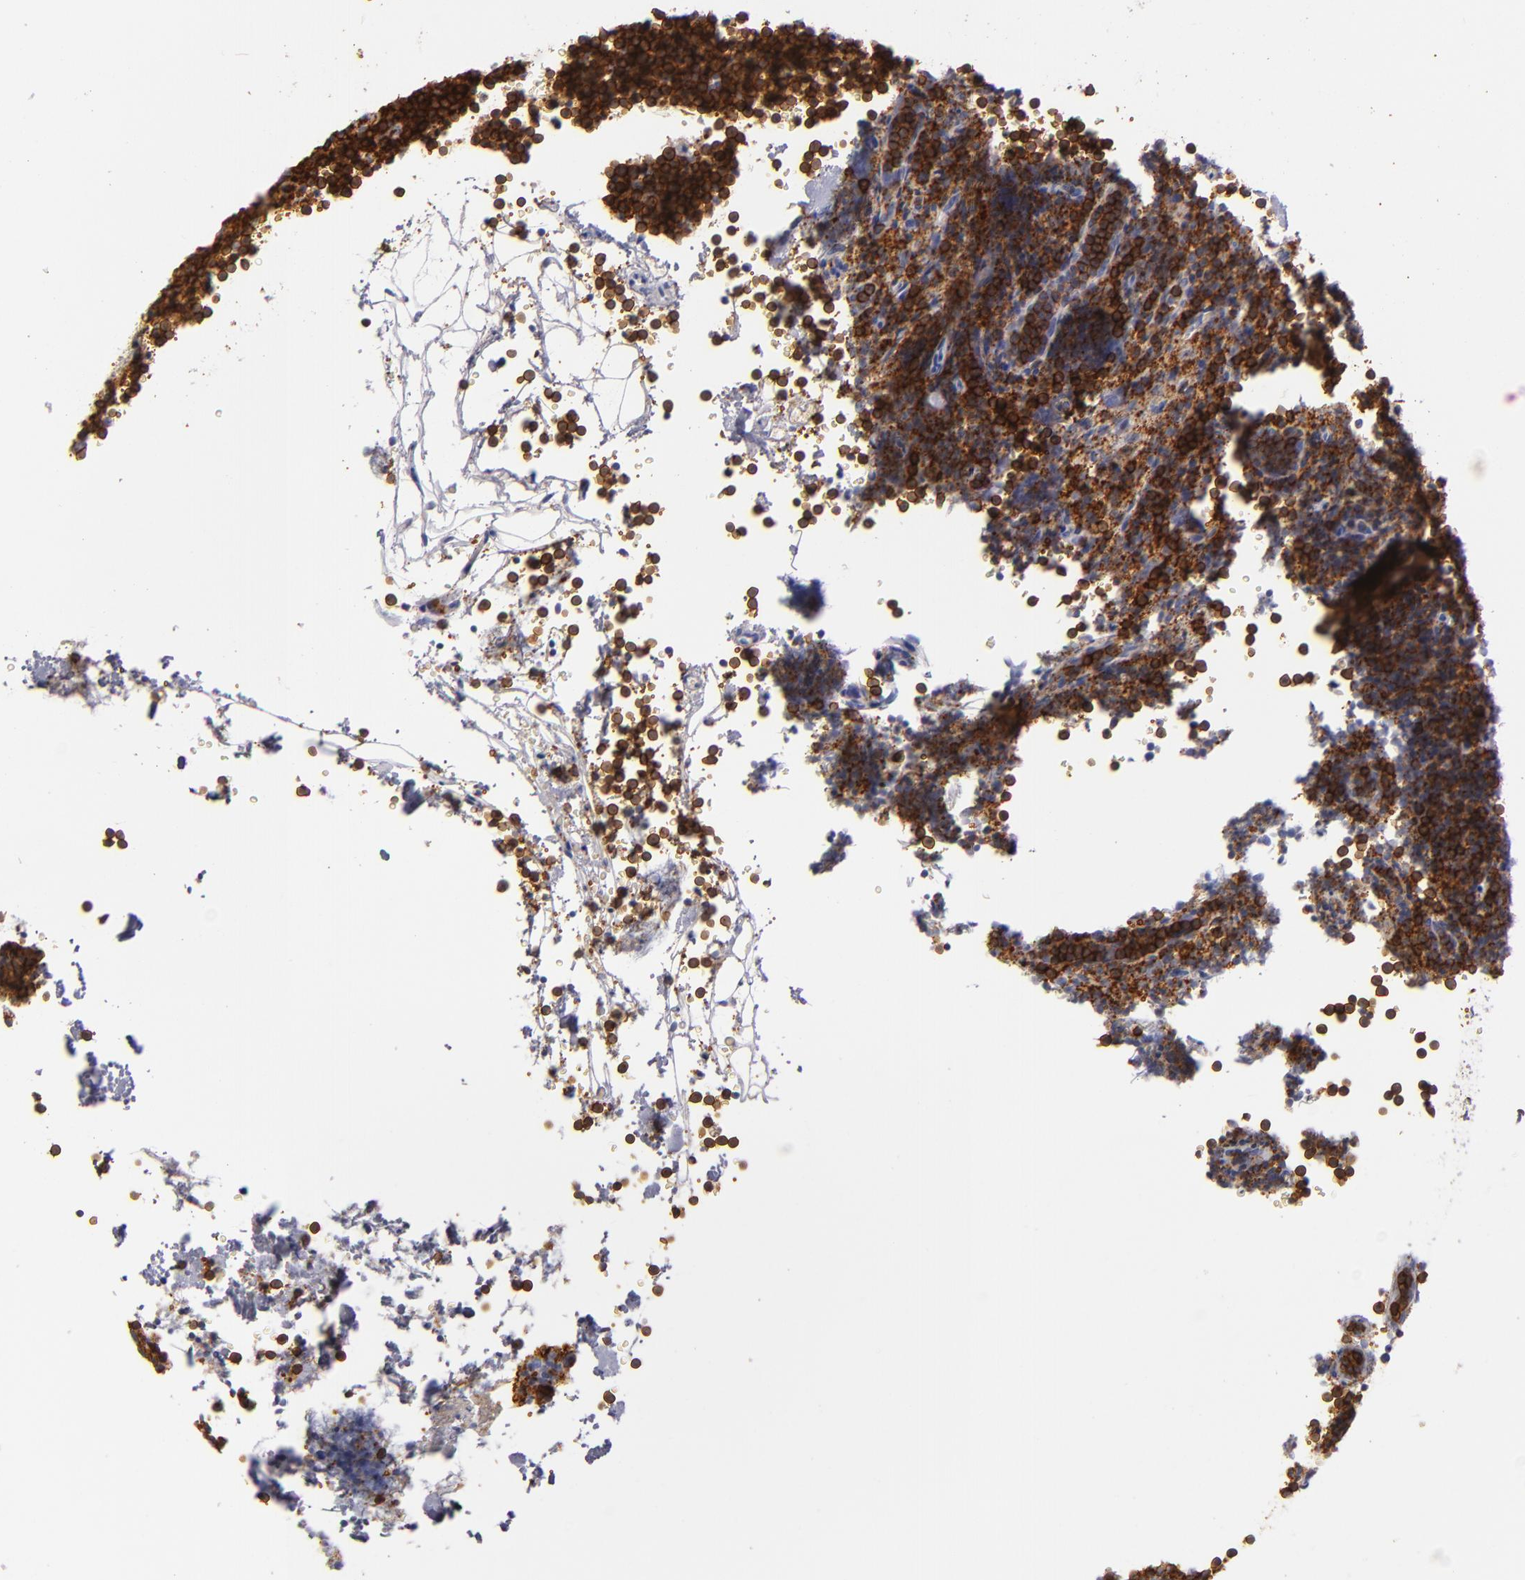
{"staining": {"intensity": "strong", "quantity": ">75%", "location": "nuclear"}, "tissue": "lymphoma", "cell_type": "Tumor cells", "image_type": "cancer", "snomed": [{"axis": "morphology", "description": "Malignant lymphoma, non-Hodgkin's type, High grade"}, {"axis": "topography", "description": "Lymph node"}], "caption": "Strong nuclear protein positivity is seen in about >75% of tumor cells in lymphoma. The staining is performed using DAB (3,3'-diaminobenzidine) brown chromogen to label protein expression. The nuclei are counter-stained blue using hematoxylin.", "gene": "LAT", "patient": {"sex": "female", "age": 58}}